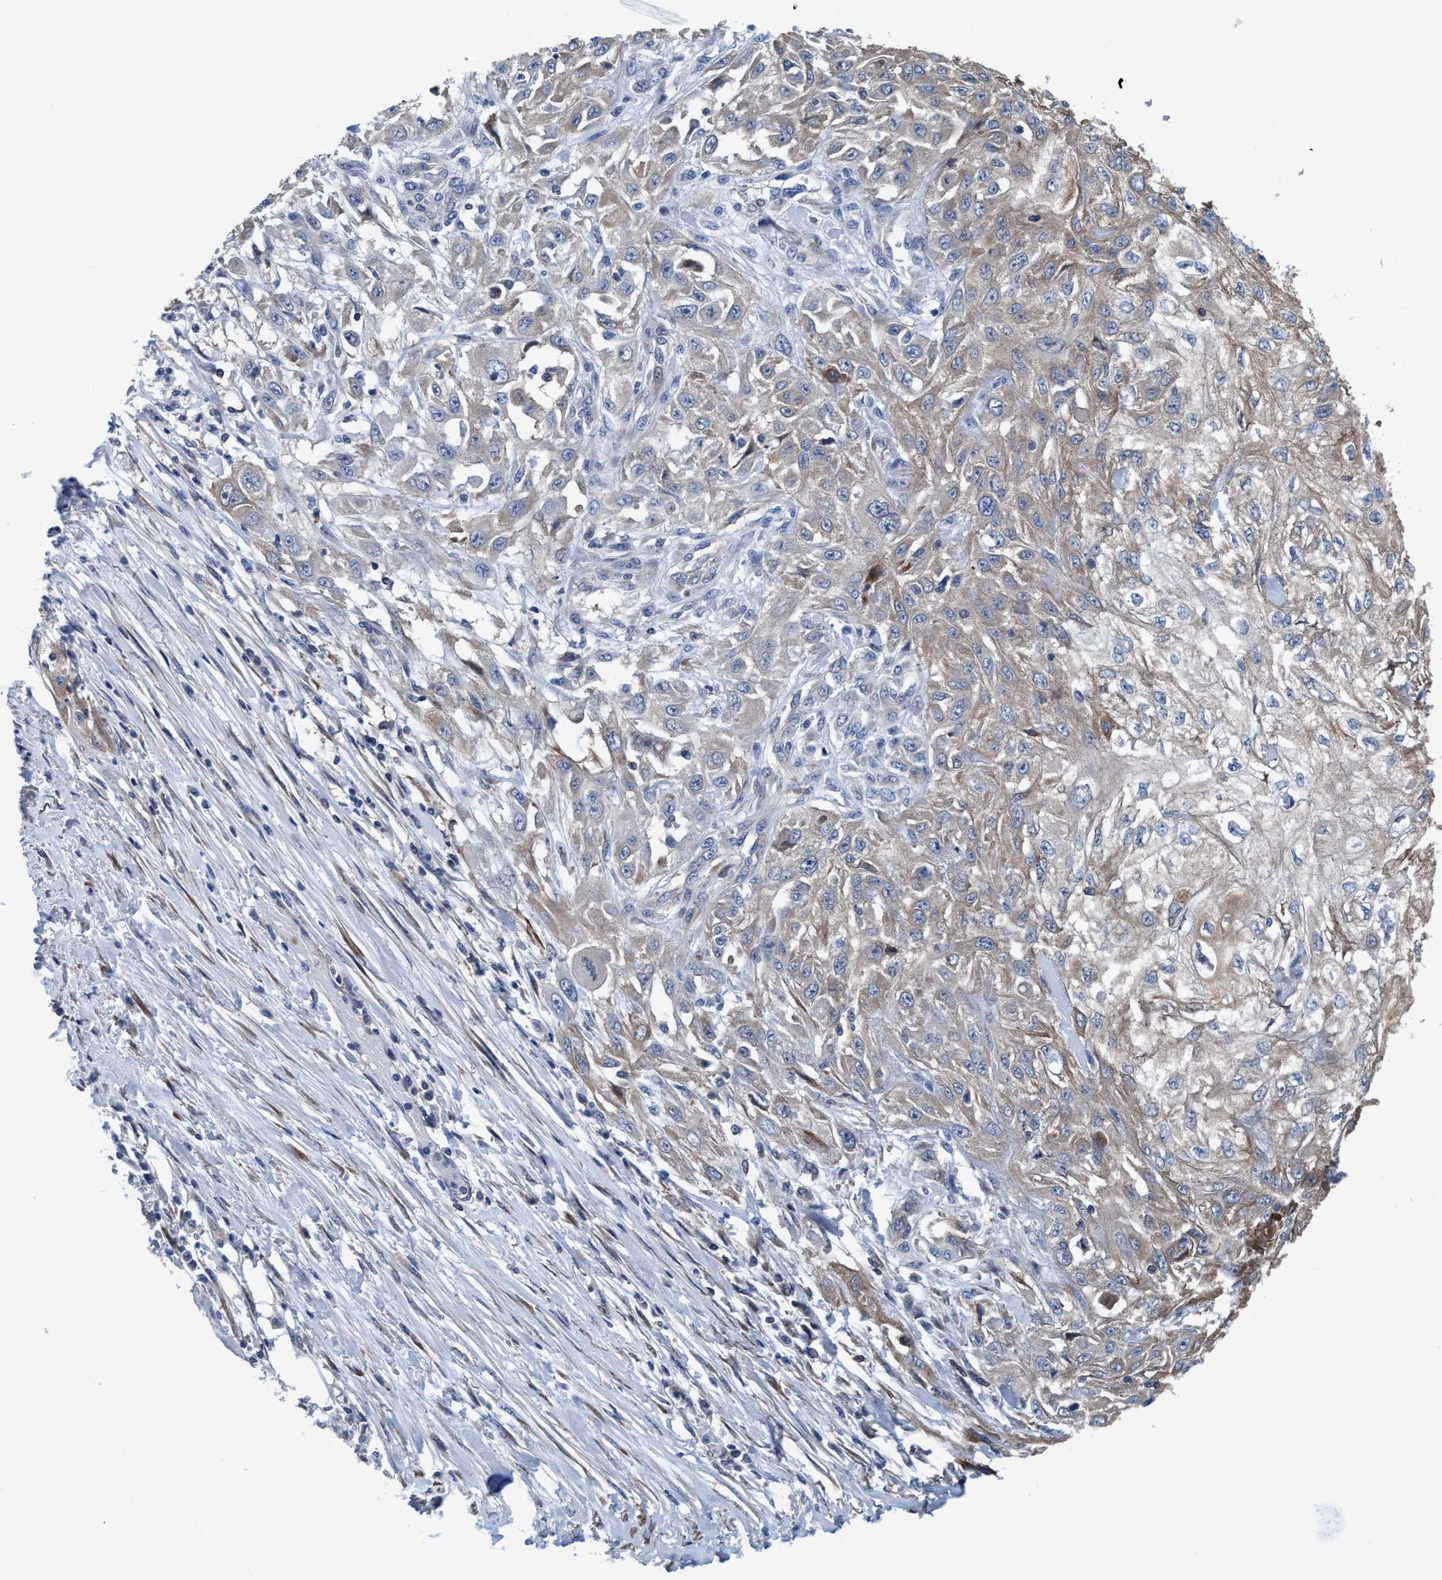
{"staining": {"intensity": "weak", "quantity": "<25%", "location": "cytoplasmic/membranous"}, "tissue": "skin cancer", "cell_type": "Tumor cells", "image_type": "cancer", "snomed": [{"axis": "morphology", "description": "Squamous cell carcinoma, NOS"}, {"axis": "morphology", "description": "Squamous cell carcinoma, metastatic, NOS"}, {"axis": "topography", "description": "Skin"}, {"axis": "topography", "description": "Lymph node"}], "caption": "Immunohistochemistry (IHC) of skin cancer exhibits no expression in tumor cells.", "gene": "NMT1", "patient": {"sex": "male", "age": 75}}